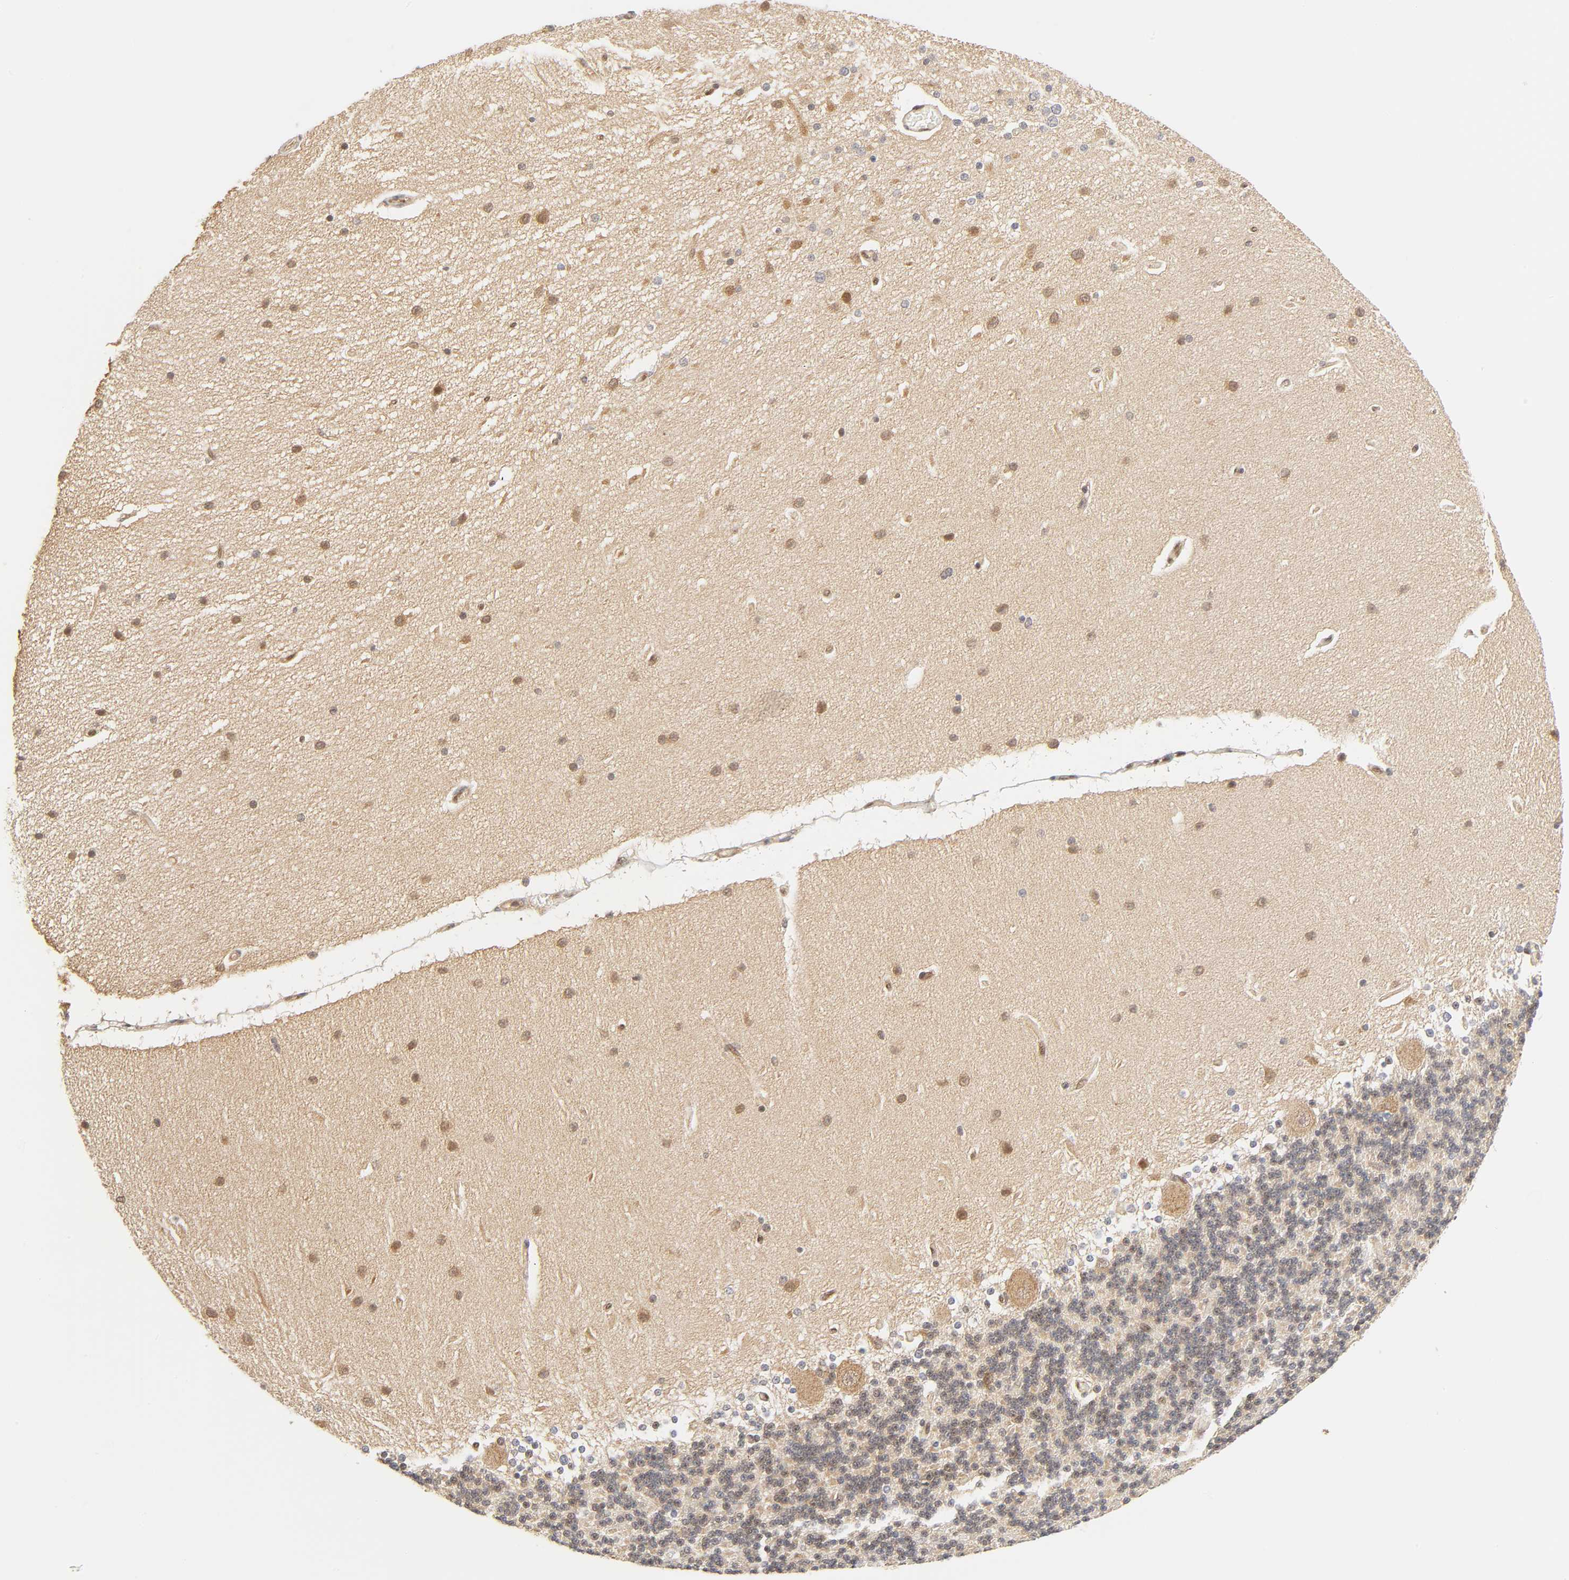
{"staining": {"intensity": "weak", "quantity": ">75%", "location": "cytoplasmic/membranous,nuclear"}, "tissue": "cerebellum", "cell_type": "Cells in granular layer", "image_type": "normal", "snomed": [{"axis": "morphology", "description": "Normal tissue, NOS"}, {"axis": "topography", "description": "Cerebellum"}], "caption": "A brown stain highlights weak cytoplasmic/membranous,nuclear expression of a protein in cells in granular layer of benign cerebellum. The staining was performed using DAB to visualize the protein expression in brown, while the nuclei were stained in blue with hematoxylin (Magnification: 20x).", "gene": "CDC37", "patient": {"sex": "female", "age": 54}}